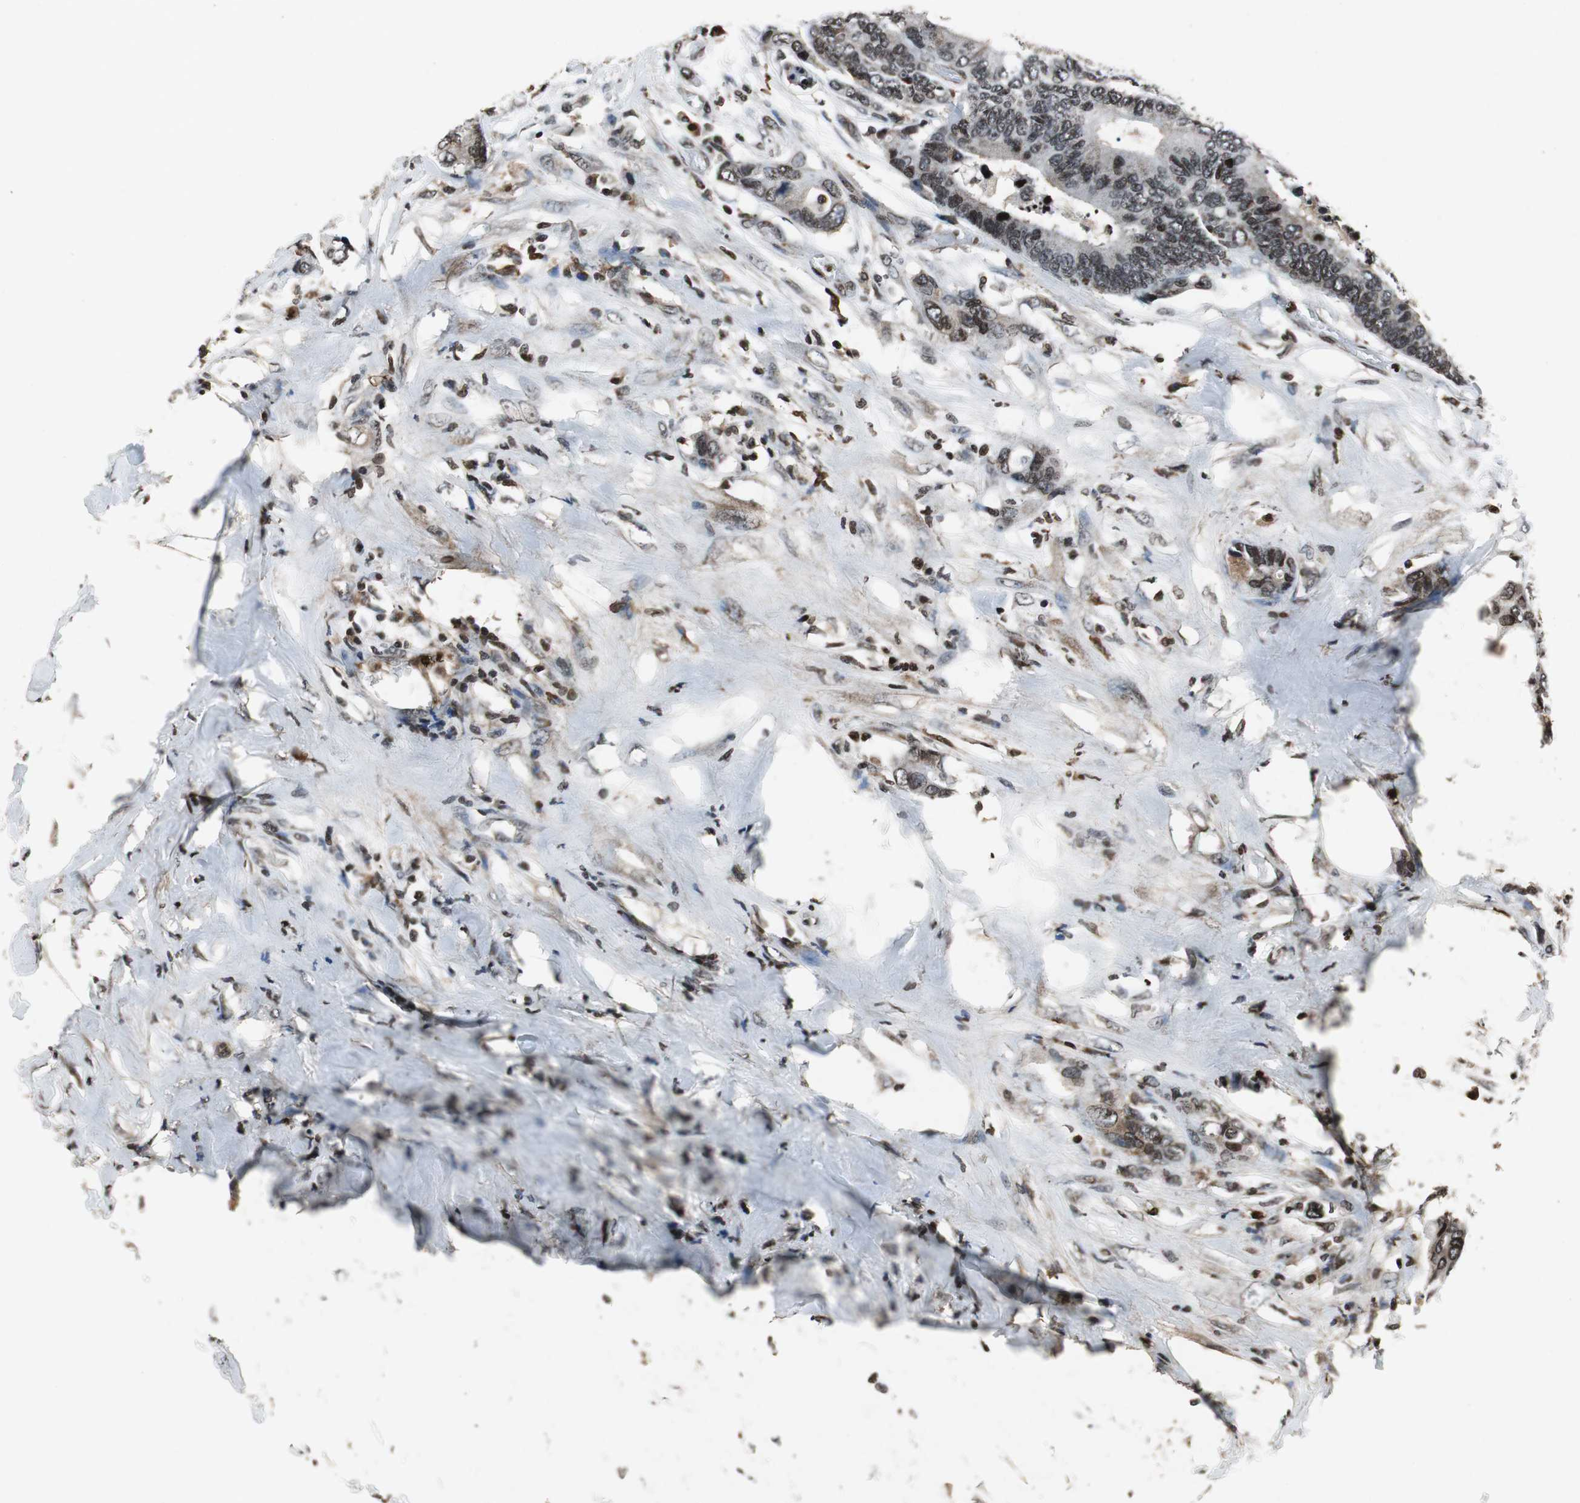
{"staining": {"intensity": "weak", "quantity": ">75%", "location": "nuclear"}, "tissue": "colorectal cancer", "cell_type": "Tumor cells", "image_type": "cancer", "snomed": [{"axis": "morphology", "description": "Adenocarcinoma, NOS"}, {"axis": "topography", "description": "Rectum"}], "caption": "Immunohistochemistry histopathology image of neoplastic tissue: human colorectal cancer stained using immunohistochemistry exhibits low levels of weak protein expression localized specifically in the nuclear of tumor cells, appearing as a nuclear brown color.", "gene": "ORM1", "patient": {"sex": "male", "age": 55}}